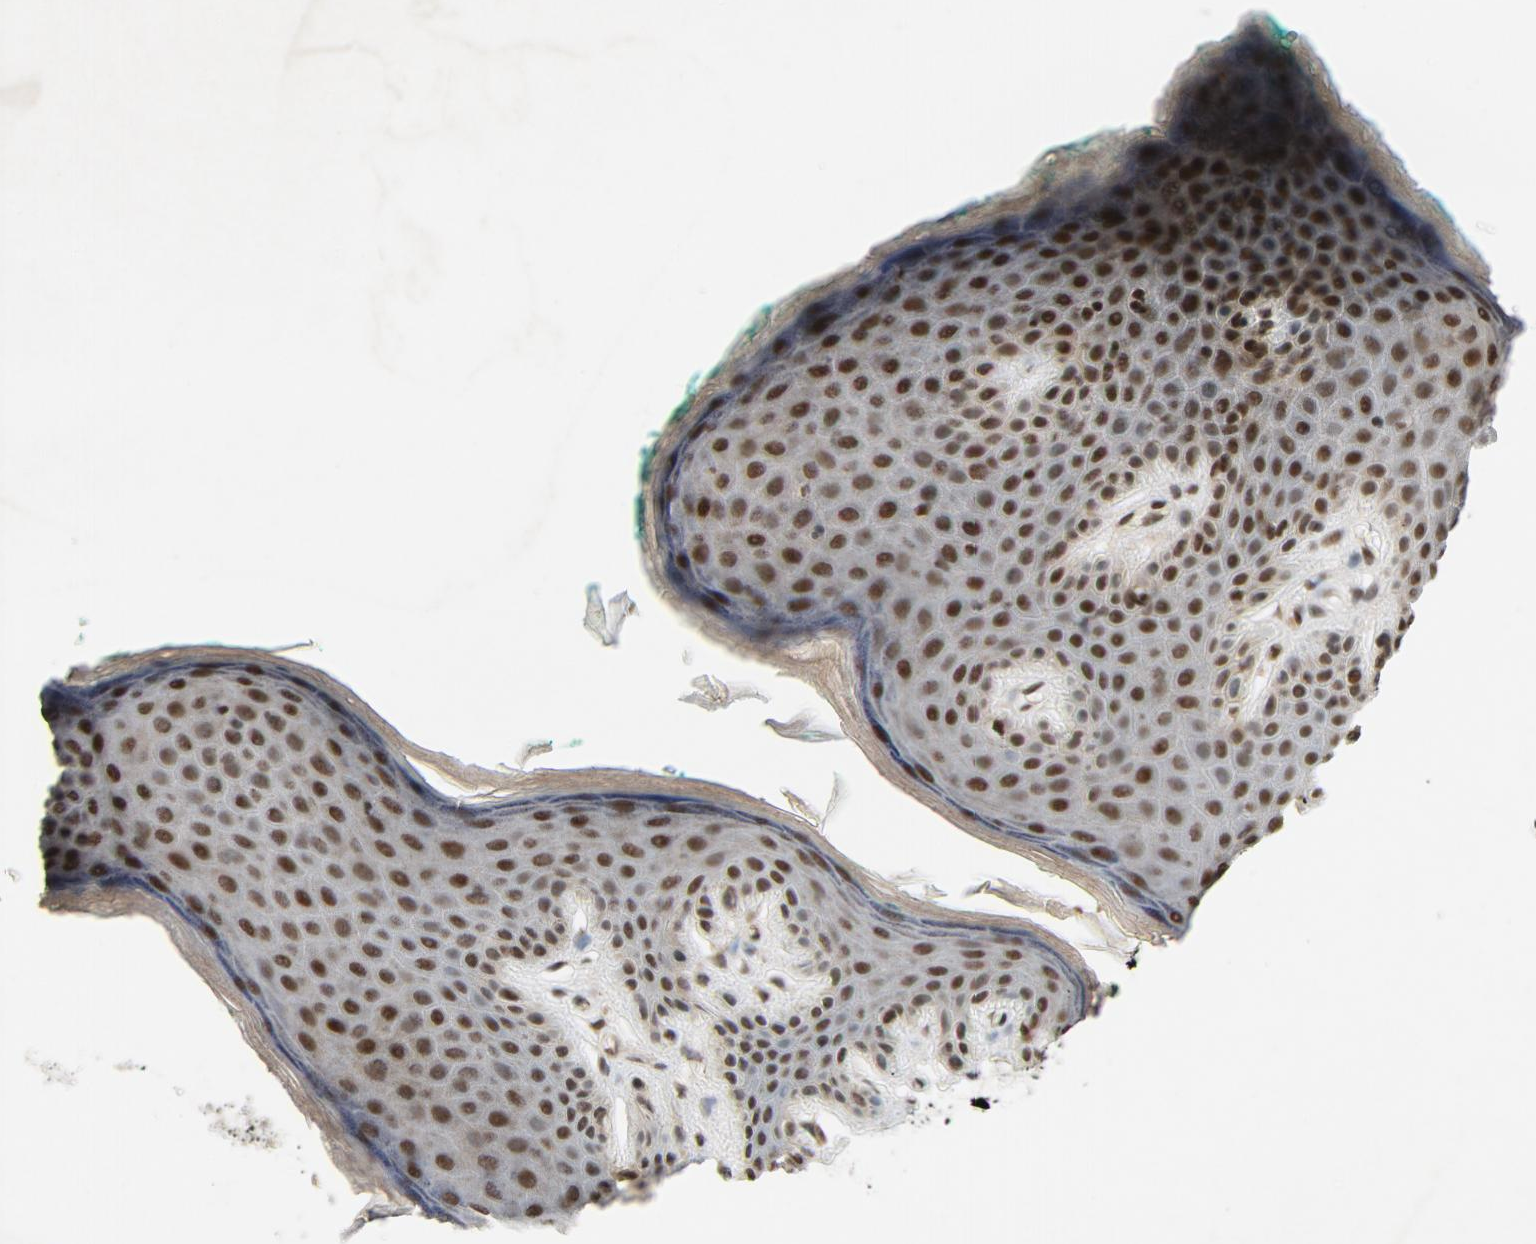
{"staining": {"intensity": "strong", "quantity": ">75%", "location": "nuclear"}, "tissue": "skin", "cell_type": "Epidermal cells", "image_type": "normal", "snomed": [{"axis": "morphology", "description": "Normal tissue, NOS"}, {"axis": "topography", "description": "Anal"}], "caption": "Immunohistochemical staining of normal human skin shows strong nuclear protein positivity in approximately >75% of epidermal cells.", "gene": "SMARCD1", "patient": {"sex": "male", "age": 74}}